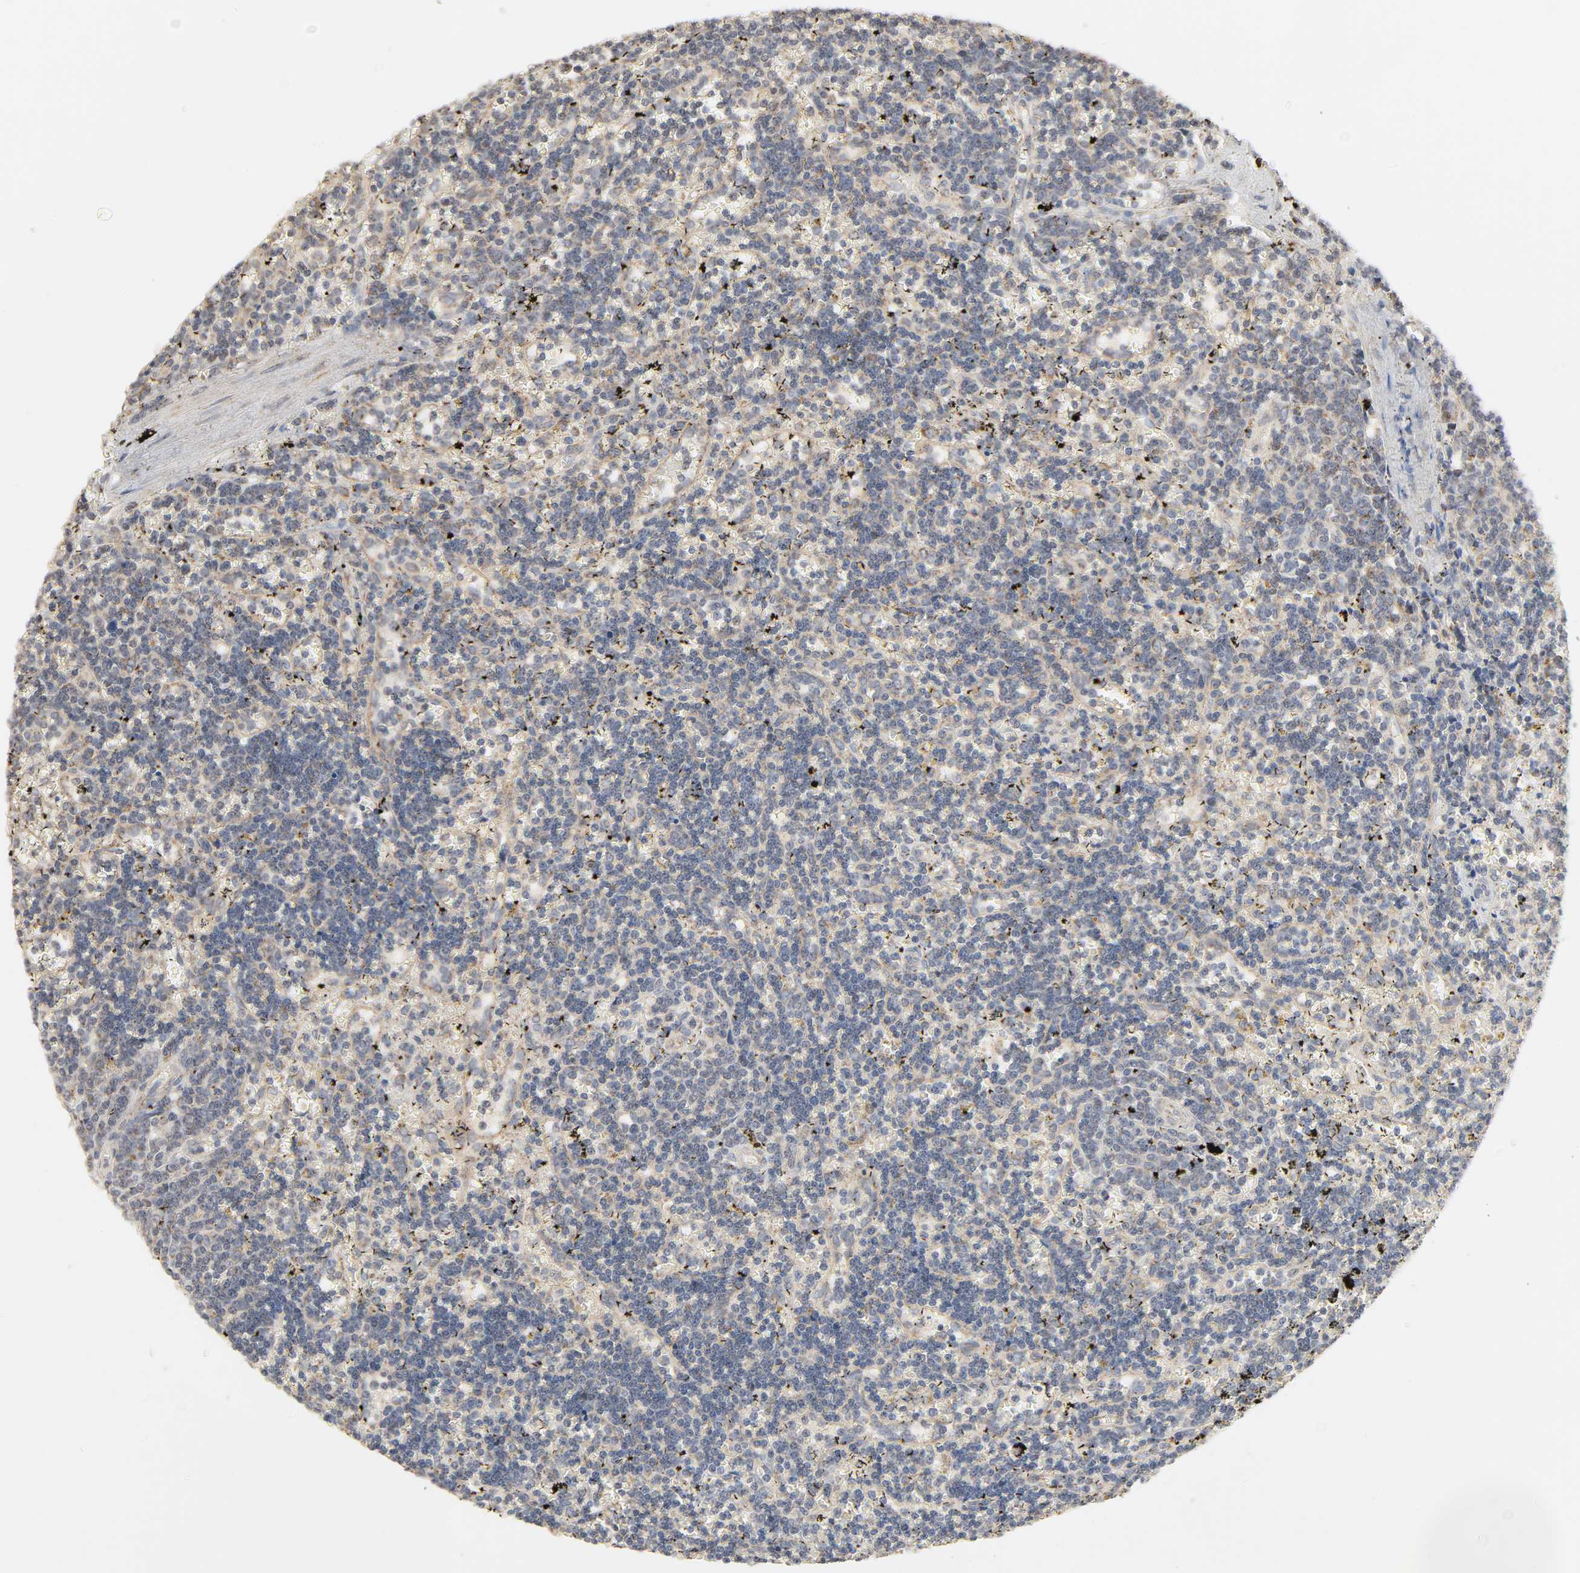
{"staining": {"intensity": "weak", "quantity": "25%-75%", "location": "cytoplasmic/membranous"}, "tissue": "lymphoma", "cell_type": "Tumor cells", "image_type": "cancer", "snomed": [{"axis": "morphology", "description": "Malignant lymphoma, non-Hodgkin's type, Low grade"}, {"axis": "topography", "description": "Spleen"}], "caption": "Lymphoma tissue shows weak cytoplasmic/membranous staining in about 25%-75% of tumor cells, visualized by immunohistochemistry.", "gene": "CLEC4E", "patient": {"sex": "male", "age": 60}}